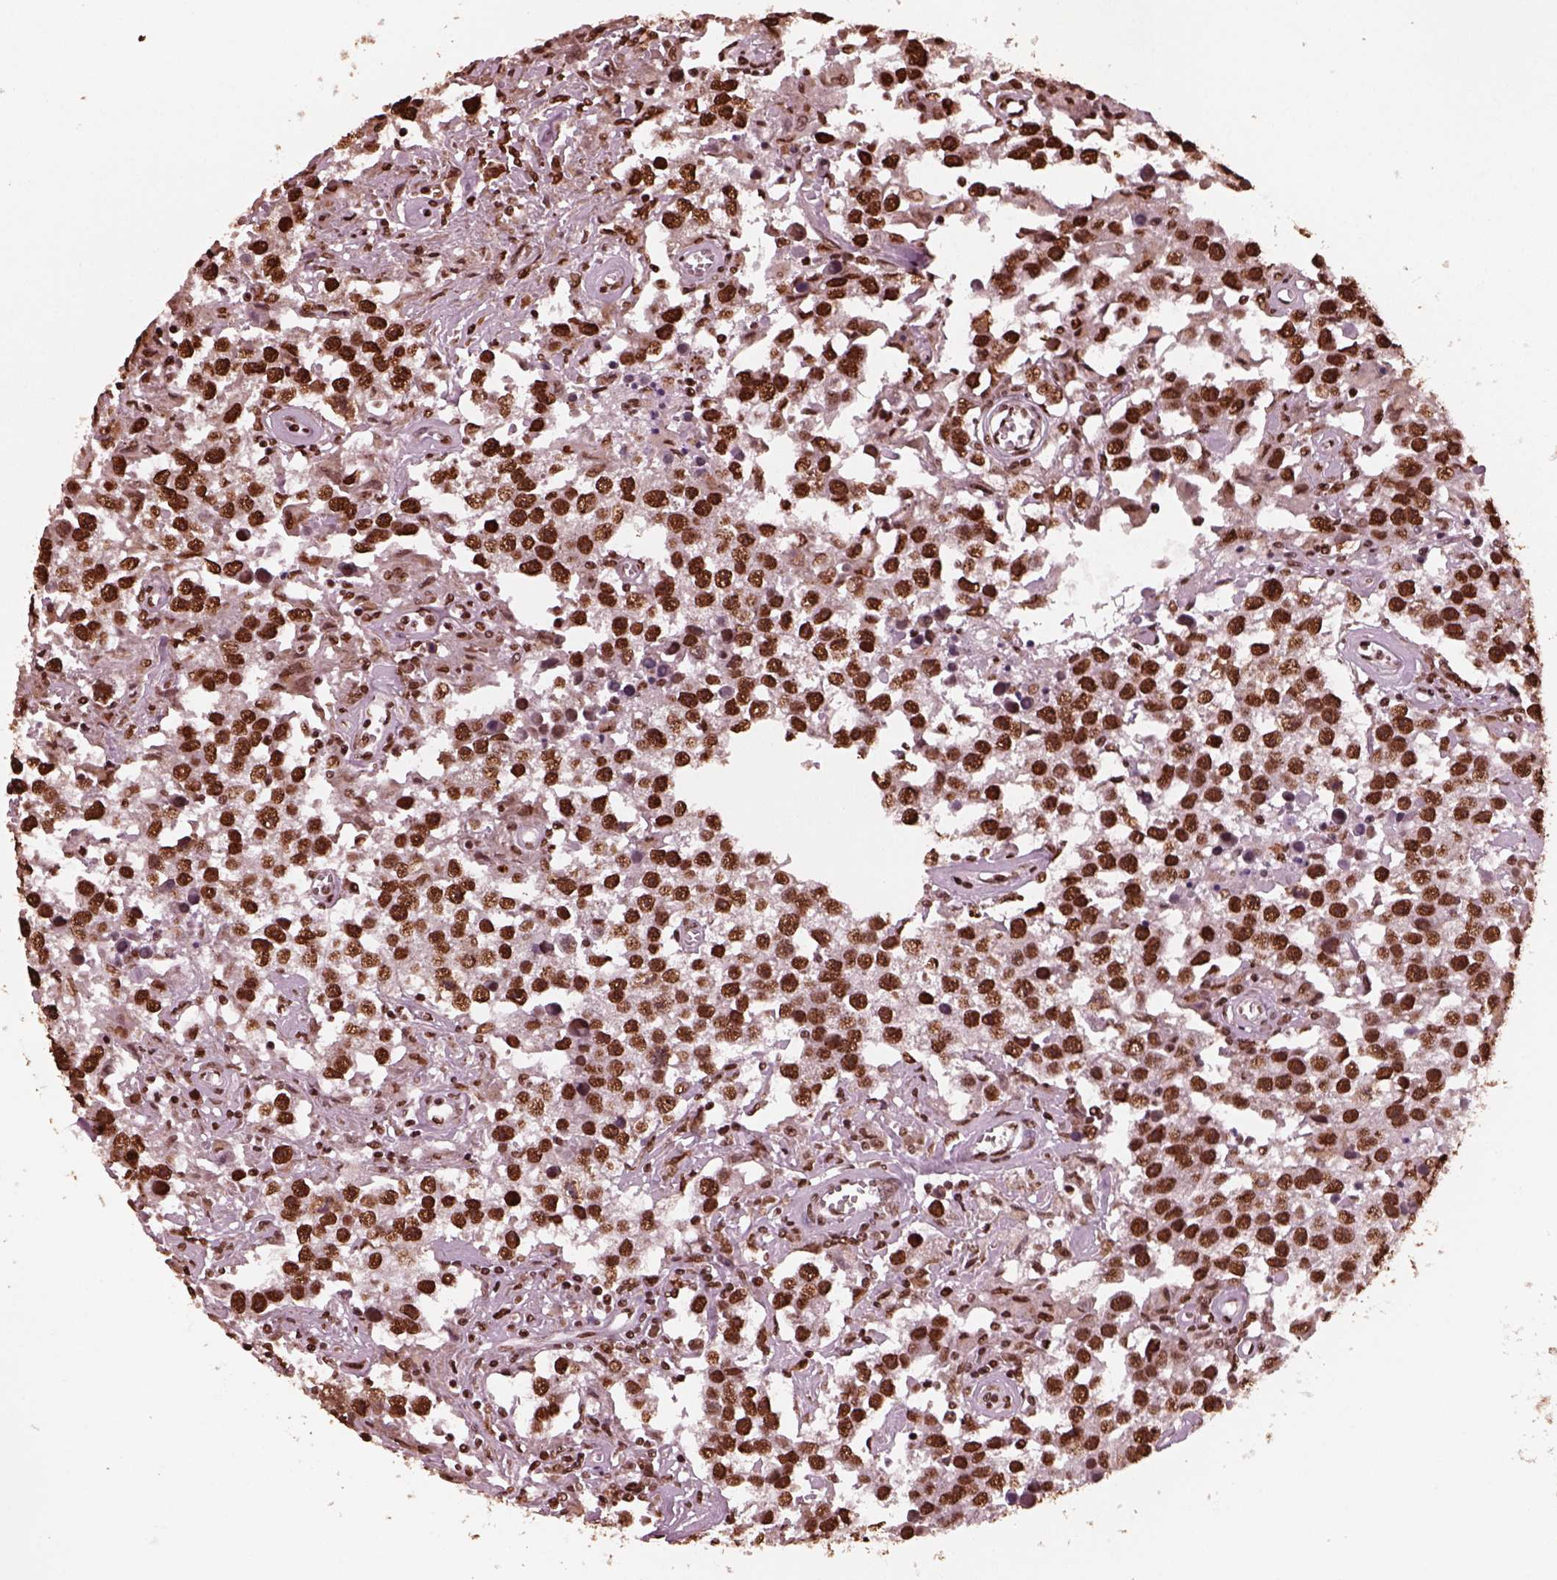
{"staining": {"intensity": "strong", "quantity": ">75%", "location": "nuclear"}, "tissue": "testis cancer", "cell_type": "Tumor cells", "image_type": "cancer", "snomed": [{"axis": "morphology", "description": "Seminoma, NOS"}, {"axis": "topography", "description": "Testis"}], "caption": "Immunohistochemical staining of testis cancer (seminoma) shows high levels of strong nuclear protein expression in approximately >75% of tumor cells. The staining is performed using DAB brown chromogen to label protein expression. The nuclei are counter-stained blue using hematoxylin.", "gene": "NSD1", "patient": {"sex": "male", "age": 43}}